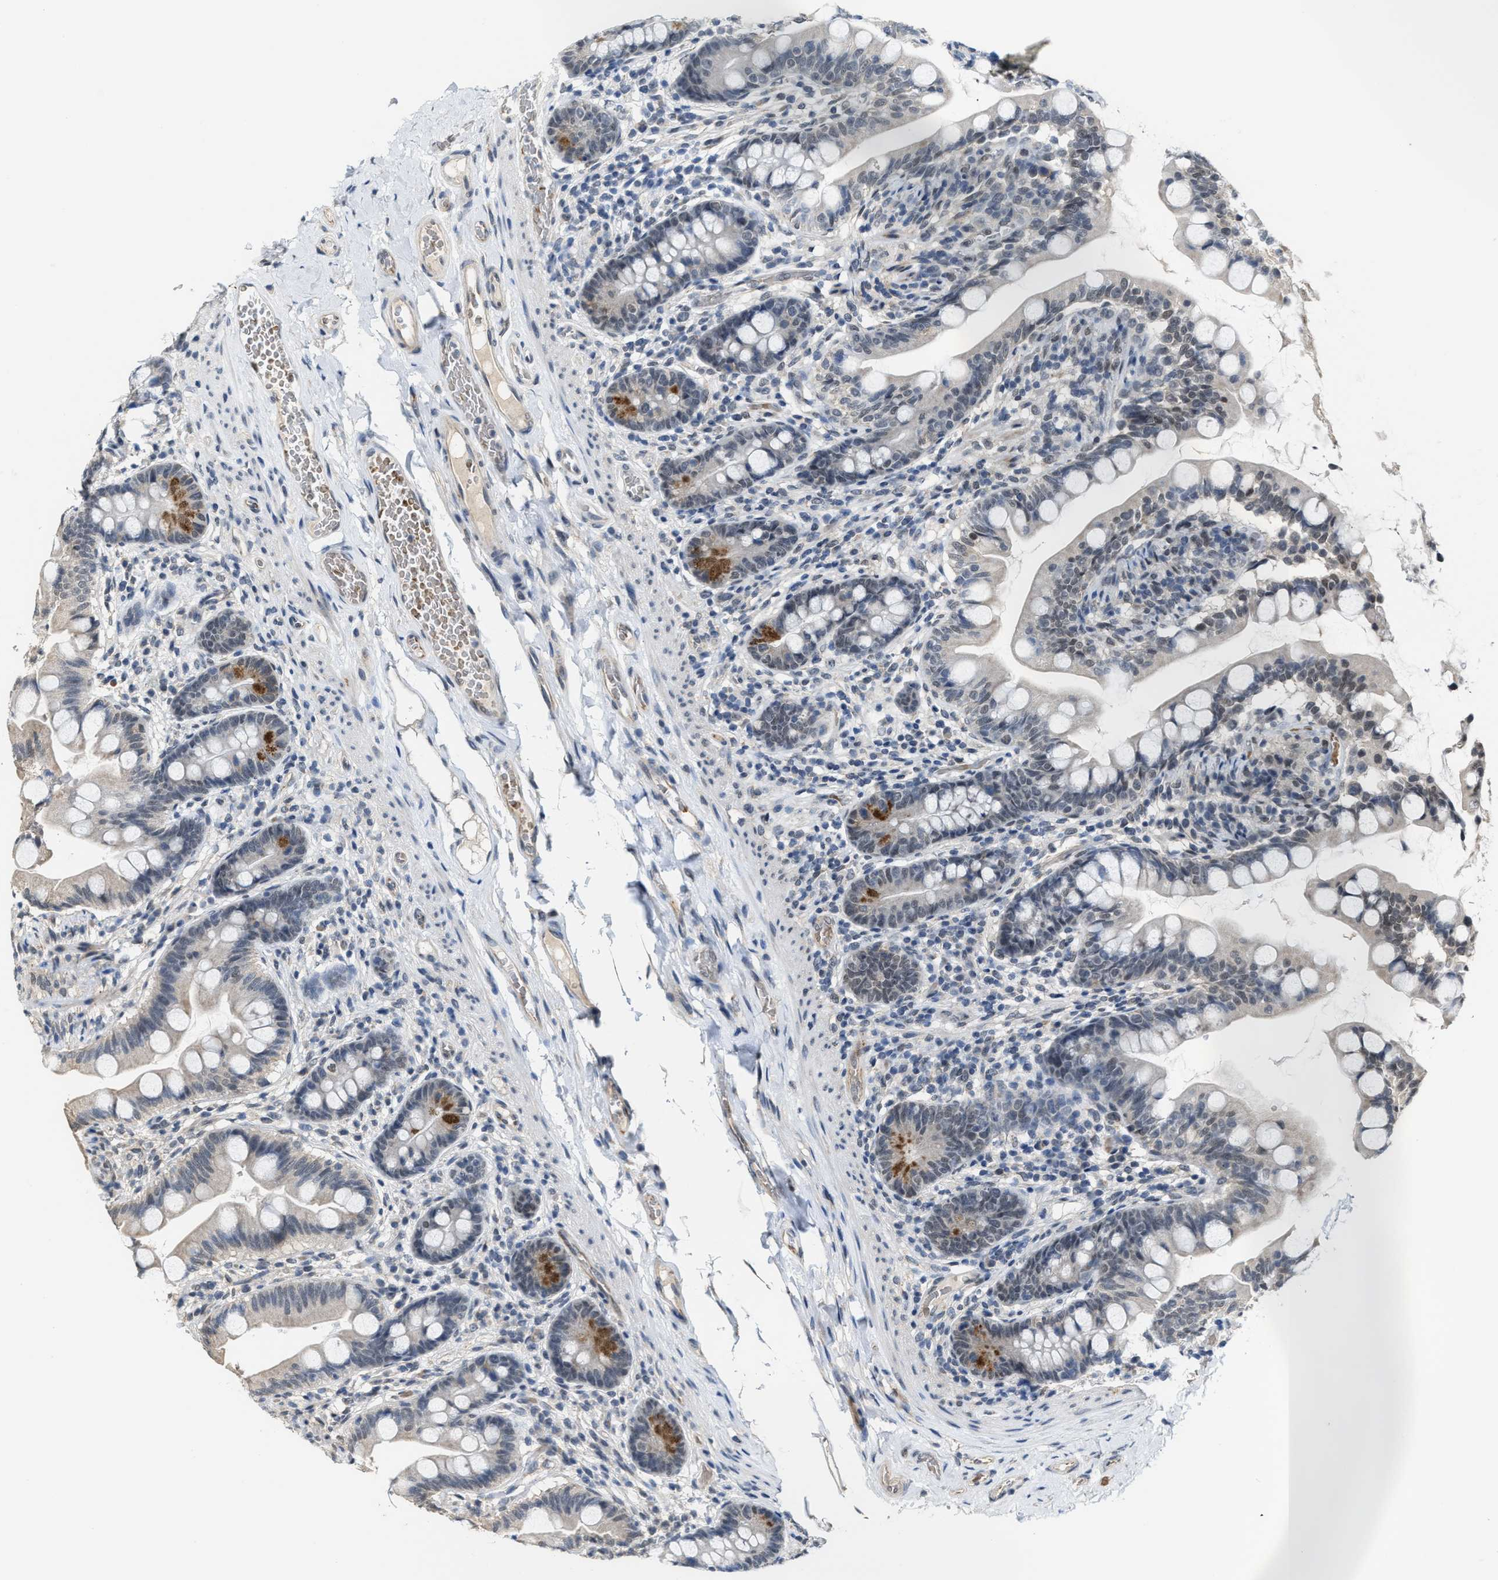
{"staining": {"intensity": "moderate", "quantity": "<25%", "location": "cytoplasmic/membranous,nuclear"}, "tissue": "small intestine", "cell_type": "Glandular cells", "image_type": "normal", "snomed": [{"axis": "morphology", "description": "Normal tissue, NOS"}, {"axis": "topography", "description": "Small intestine"}], "caption": "High-power microscopy captured an immunohistochemistry histopathology image of normal small intestine, revealing moderate cytoplasmic/membranous,nuclear positivity in approximately <25% of glandular cells.", "gene": "KIF24", "patient": {"sex": "female", "age": 56}}